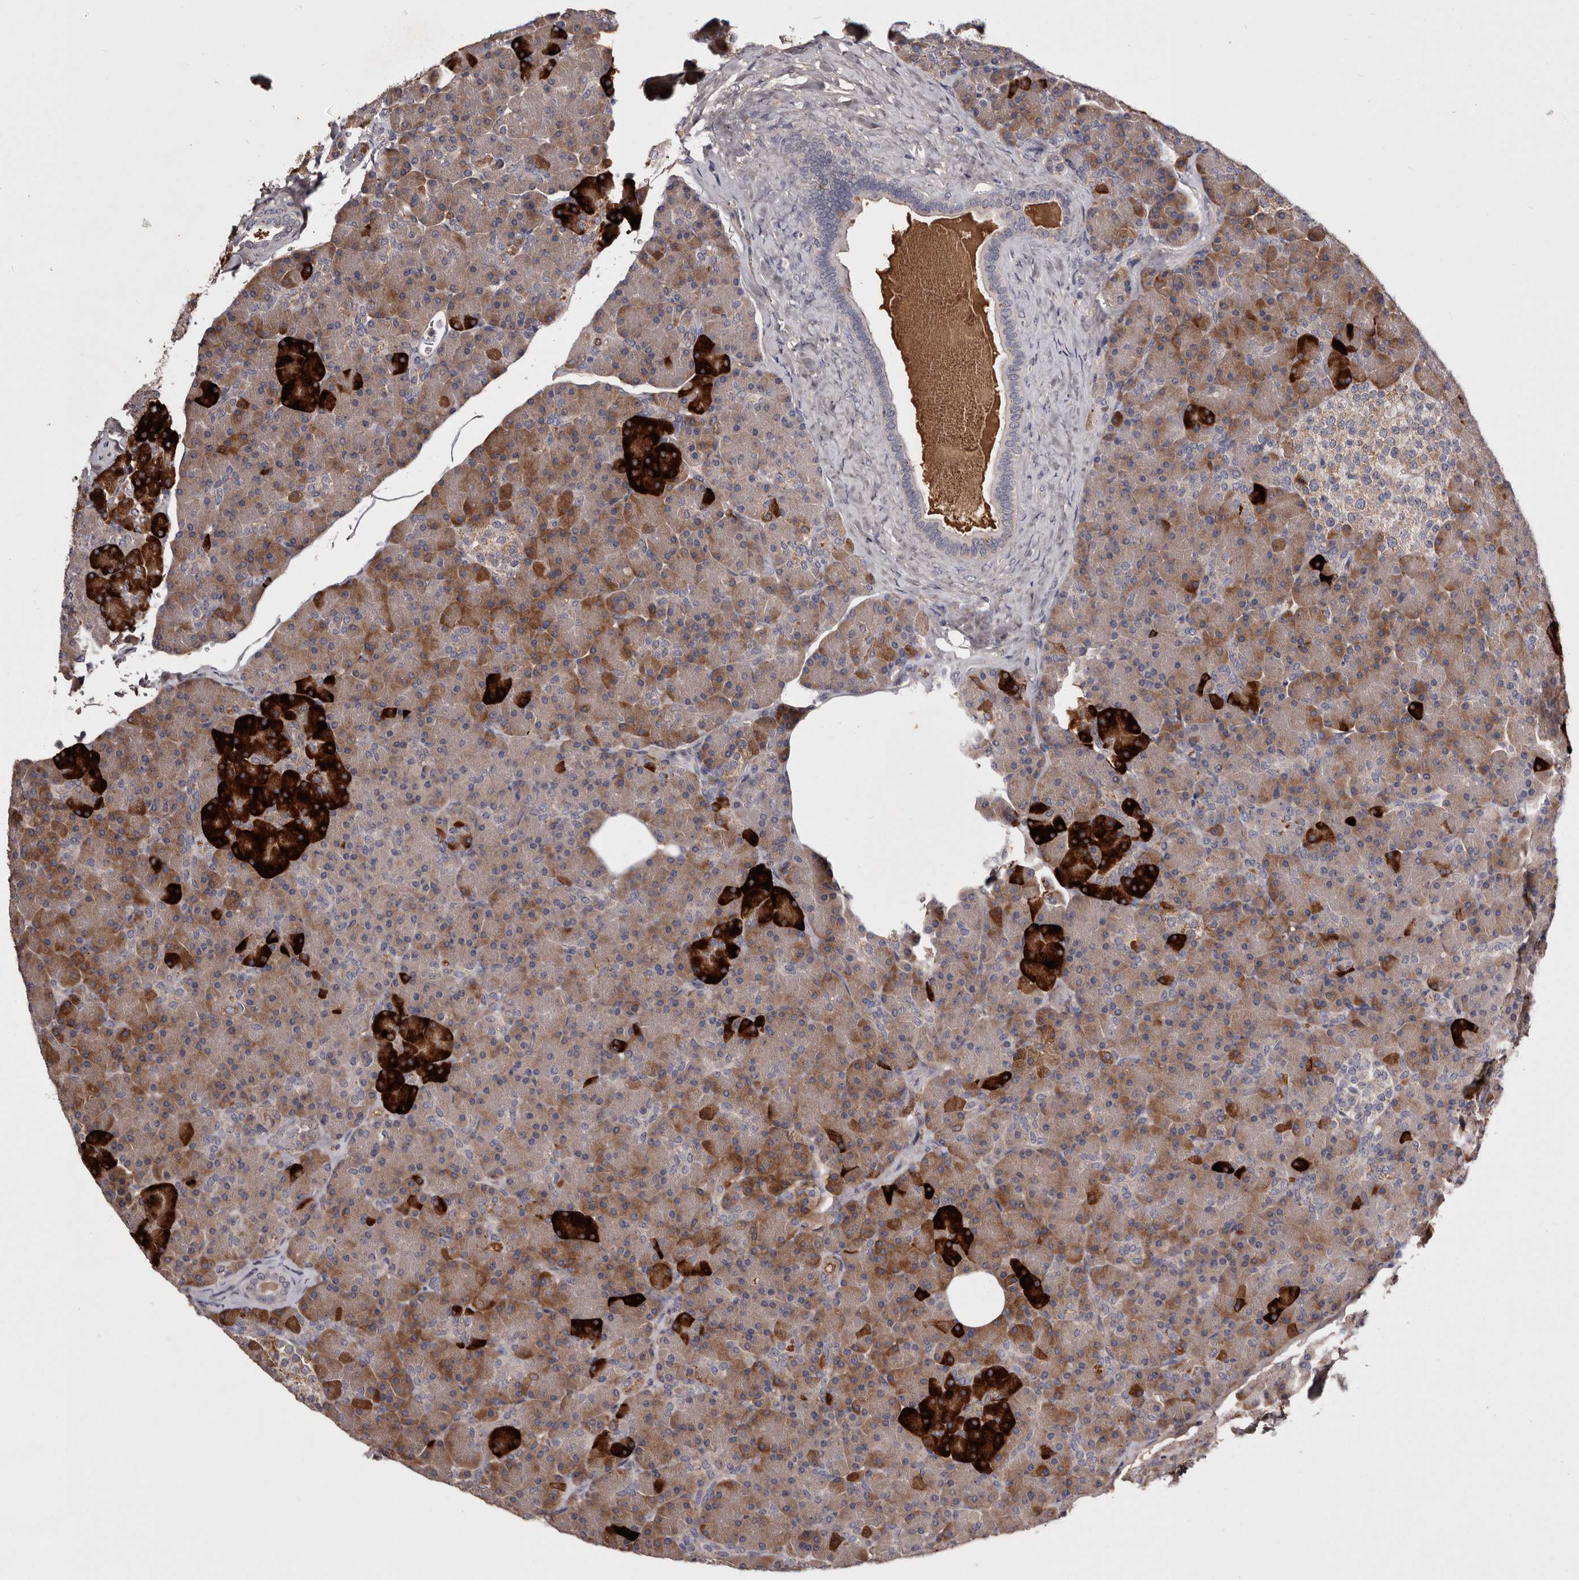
{"staining": {"intensity": "strong", "quantity": "<25%", "location": "cytoplasmic/membranous"}, "tissue": "pancreas", "cell_type": "Exocrine glandular cells", "image_type": "normal", "snomed": [{"axis": "morphology", "description": "Normal tissue, NOS"}, {"axis": "topography", "description": "Pancreas"}], "caption": "Immunohistochemistry (IHC) photomicrograph of unremarkable pancreas stained for a protein (brown), which exhibits medium levels of strong cytoplasmic/membranous staining in approximately <25% of exocrine glandular cells.", "gene": "CYP1B1", "patient": {"sex": "female", "age": 43}}